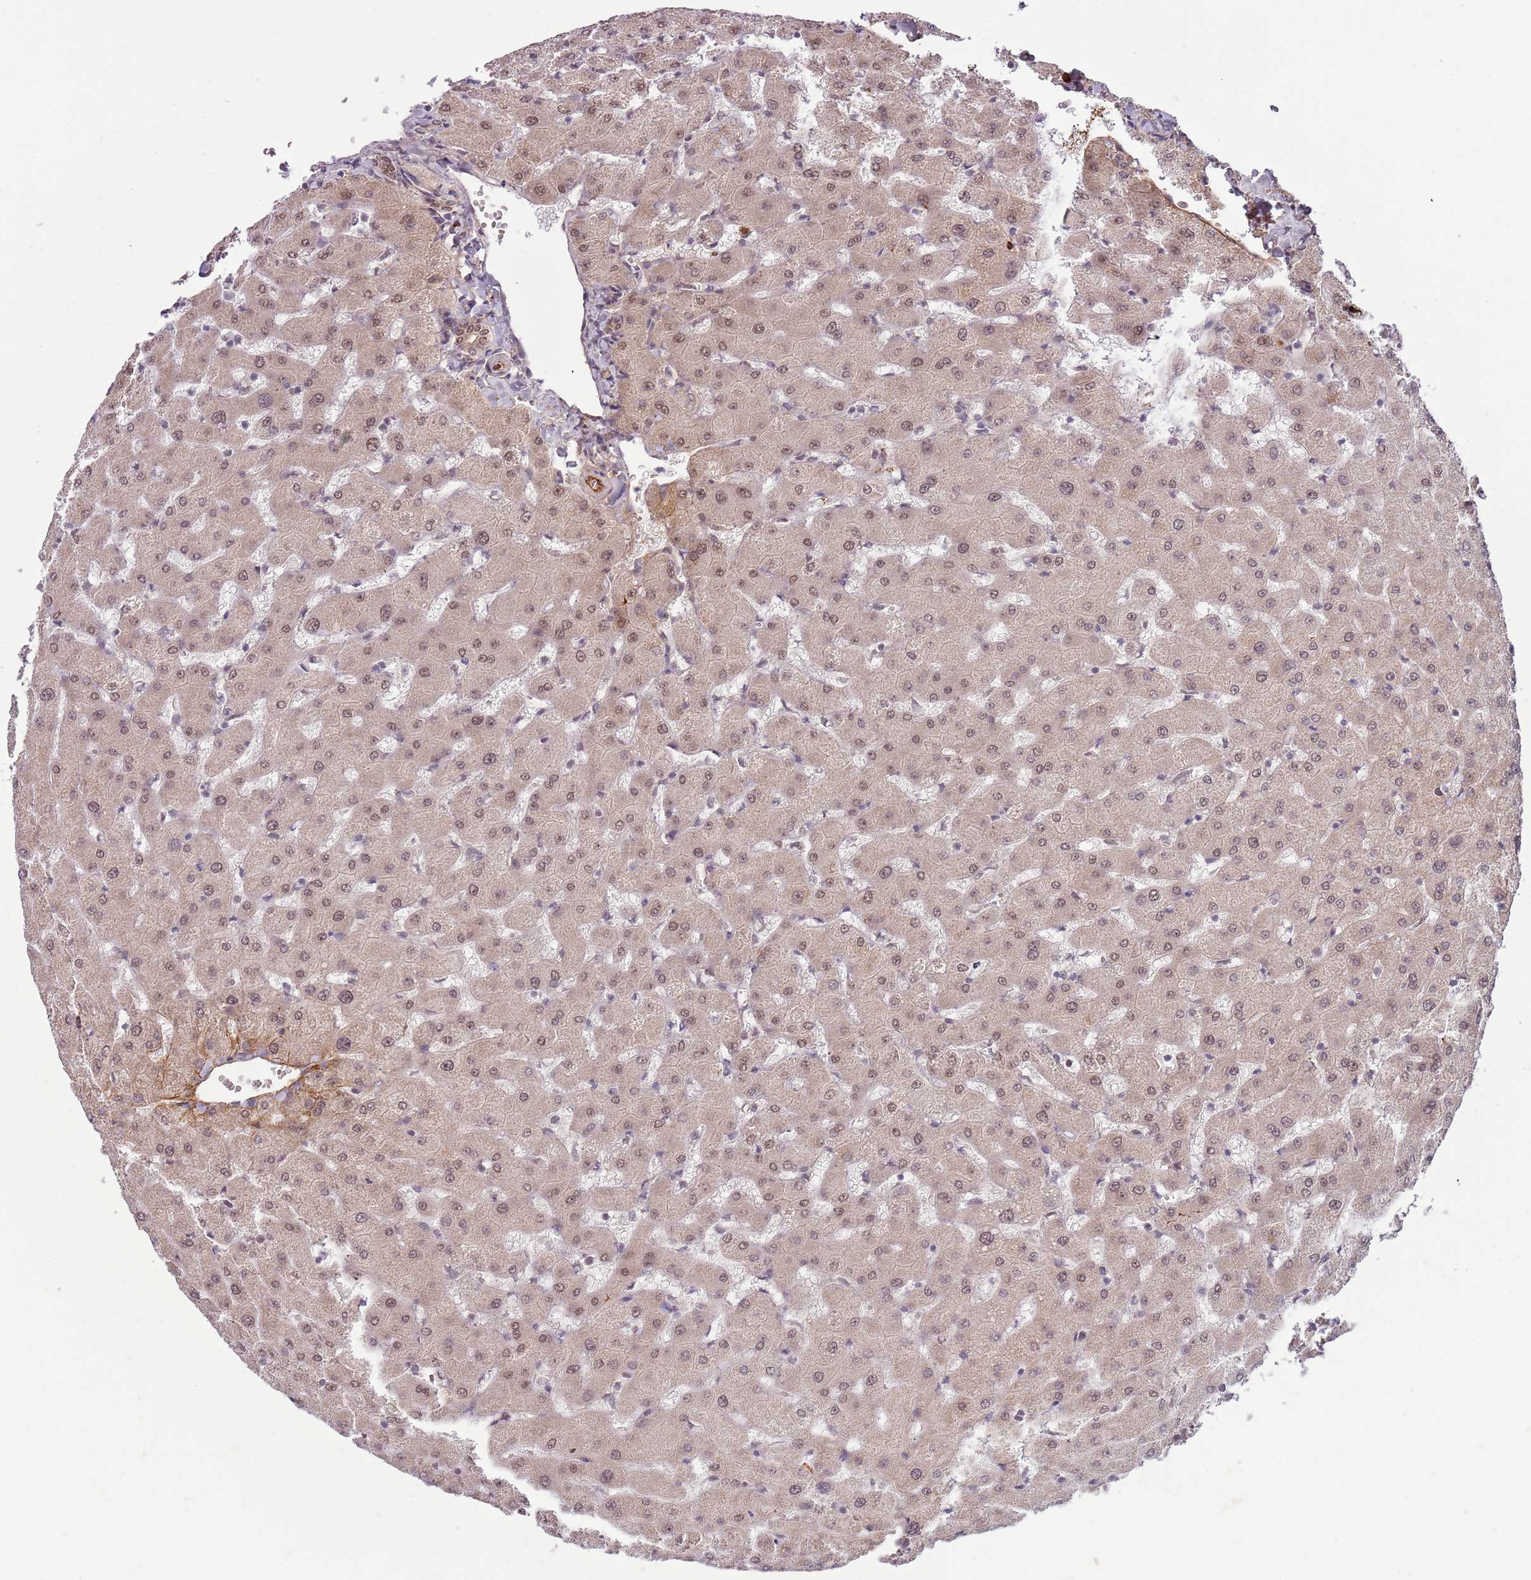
{"staining": {"intensity": "moderate", "quantity": ">75%", "location": "nuclear"}, "tissue": "liver", "cell_type": "Cholangiocytes", "image_type": "normal", "snomed": [{"axis": "morphology", "description": "Normal tissue, NOS"}, {"axis": "topography", "description": "Liver"}], "caption": "Immunohistochemistry photomicrograph of benign liver: liver stained using IHC exhibits medium levels of moderate protein expression localized specifically in the nuclear of cholangiocytes, appearing as a nuclear brown color.", "gene": "FAM120AOS", "patient": {"sex": "female", "age": 63}}